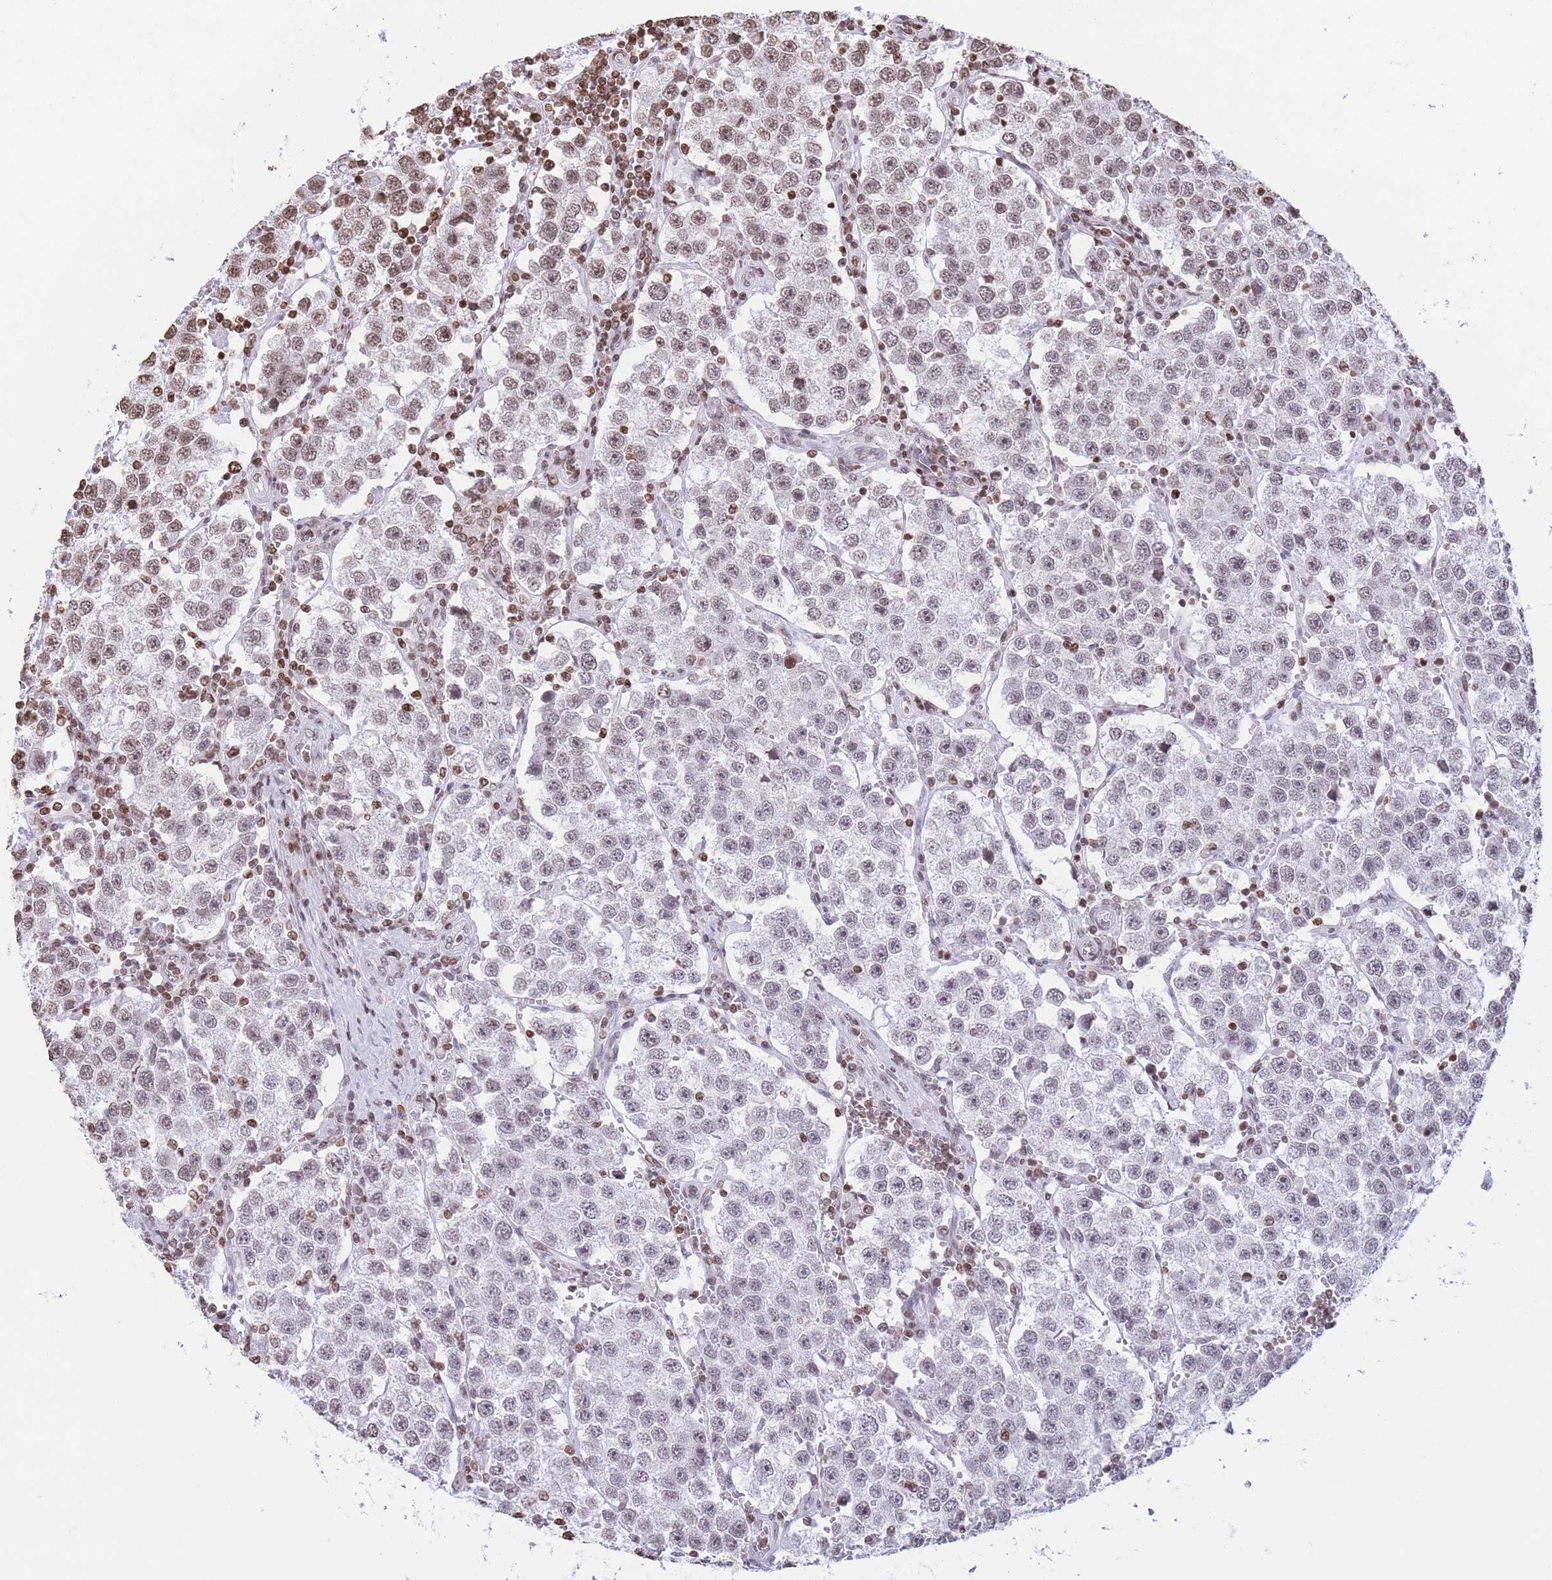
{"staining": {"intensity": "moderate", "quantity": ">75%", "location": "nuclear"}, "tissue": "testis cancer", "cell_type": "Tumor cells", "image_type": "cancer", "snomed": [{"axis": "morphology", "description": "Seminoma, NOS"}, {"axis": "topography", "description": "Testis"}], "caption": "Testis cancer (seminoma) stained for a protein exhibits moderate nuclear positivity in tumor cells.", "gene": "H2BC11", "patient": {"sex": "male", "age": 37}}